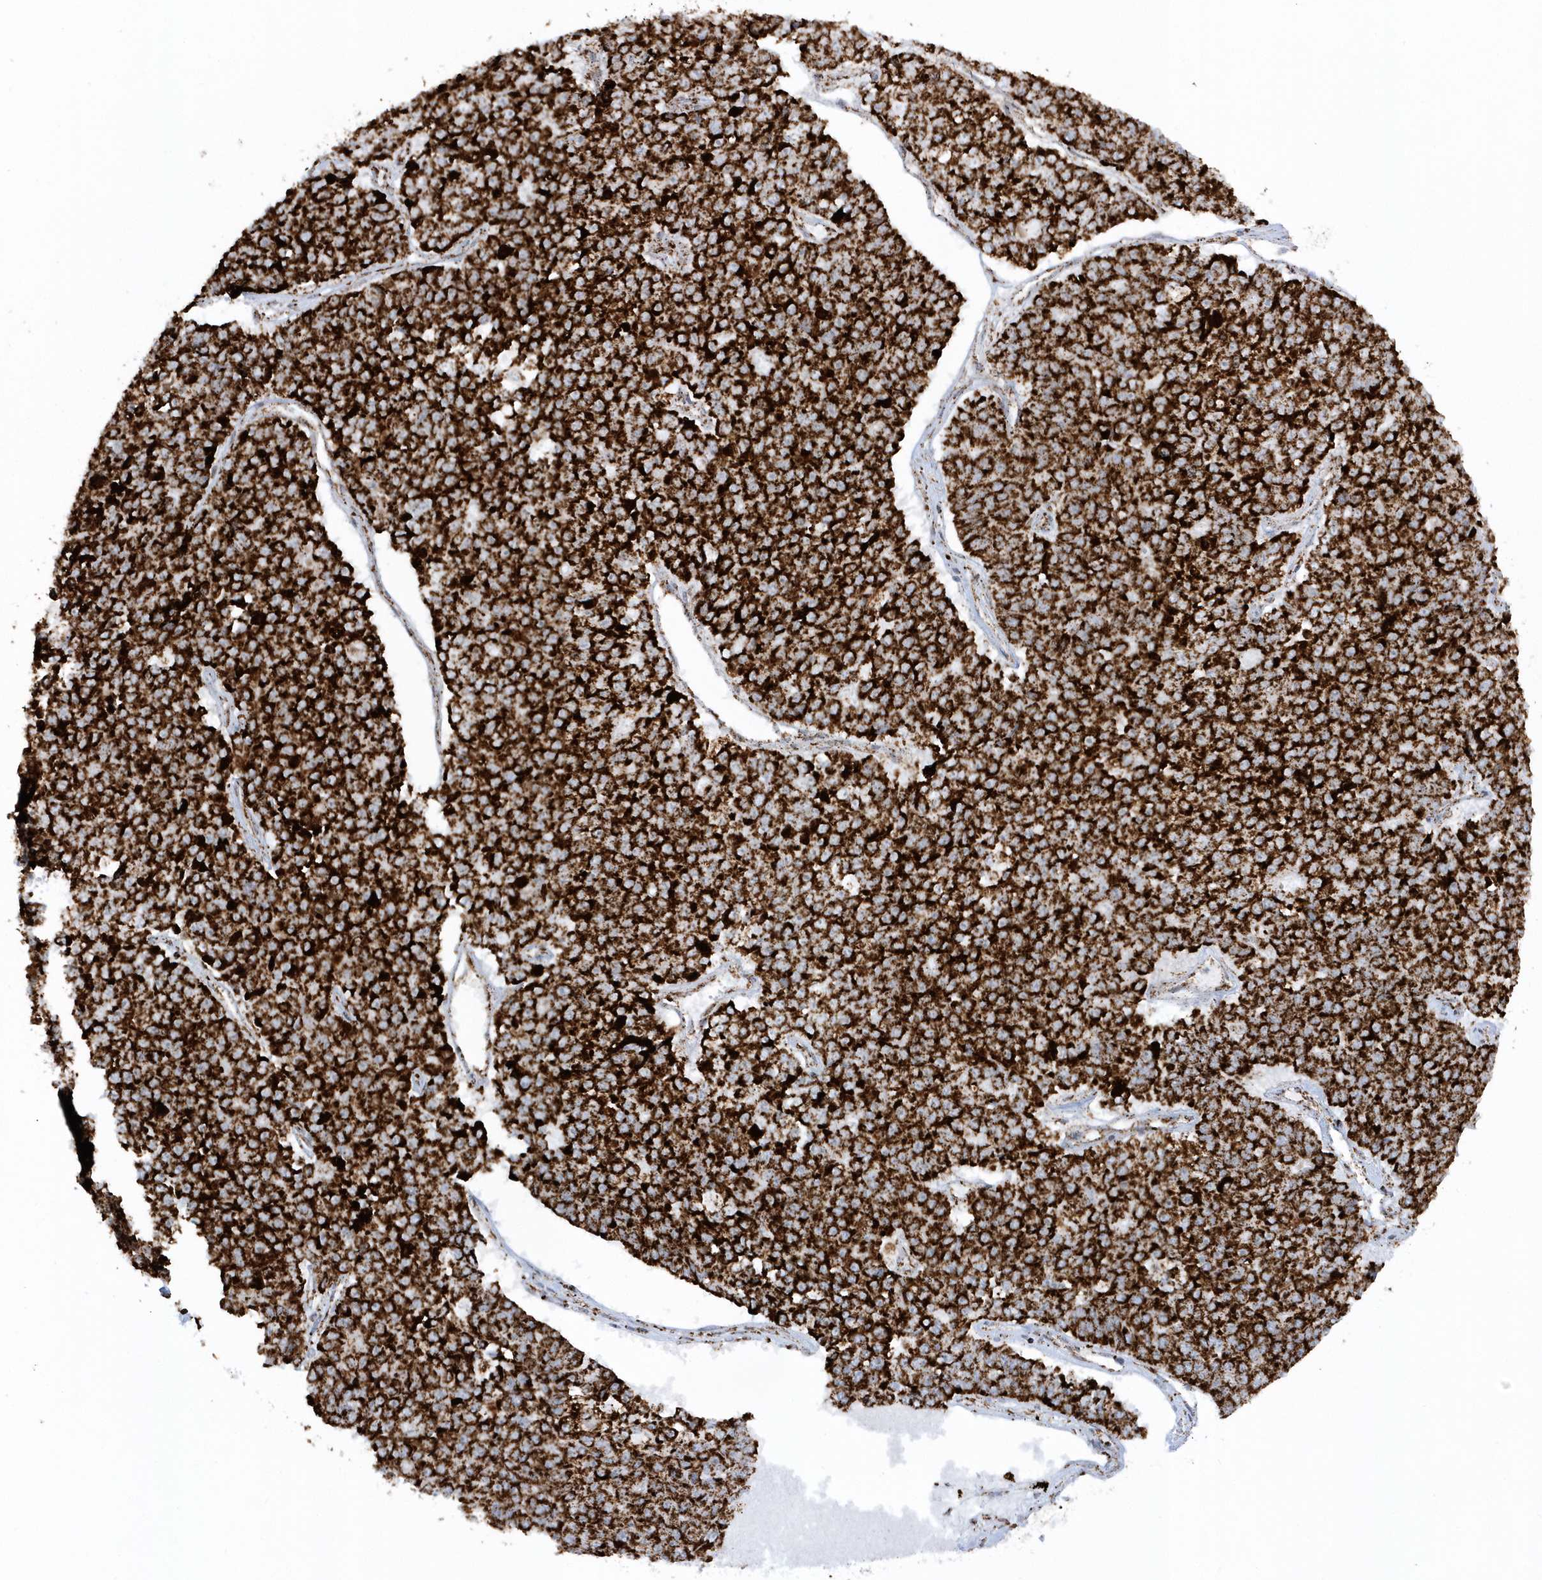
{"staining": {"intensity": "strong", "quantity": ">75%", "location": "cytoplasmic/membranous"}, "tissue": "pancreatic cancer", "cell_type": "Tumor cells", "image_type": "cancer", "snomed": [{"axis": "morphology", "description": "Adenocarcinoma, NOS"}, {"axis": "topography", "description": "Pancreas"}], "caption": "Immunohistochemistry (IHC) staining of pancreatic cancer, which exhibits high levels of strong cytoplasmic/membranous staining in about >75% of tumor cells indicating strong cytoplasmic/membranous protein expression. The staining was performed using DAB (3,3'-diaminobenzidine) (brown) for protein detection and nuclei were counterstained in hematoxylin (blue).", "gene": "CRY2", "patient": {"sex": "male", "age": 50}}